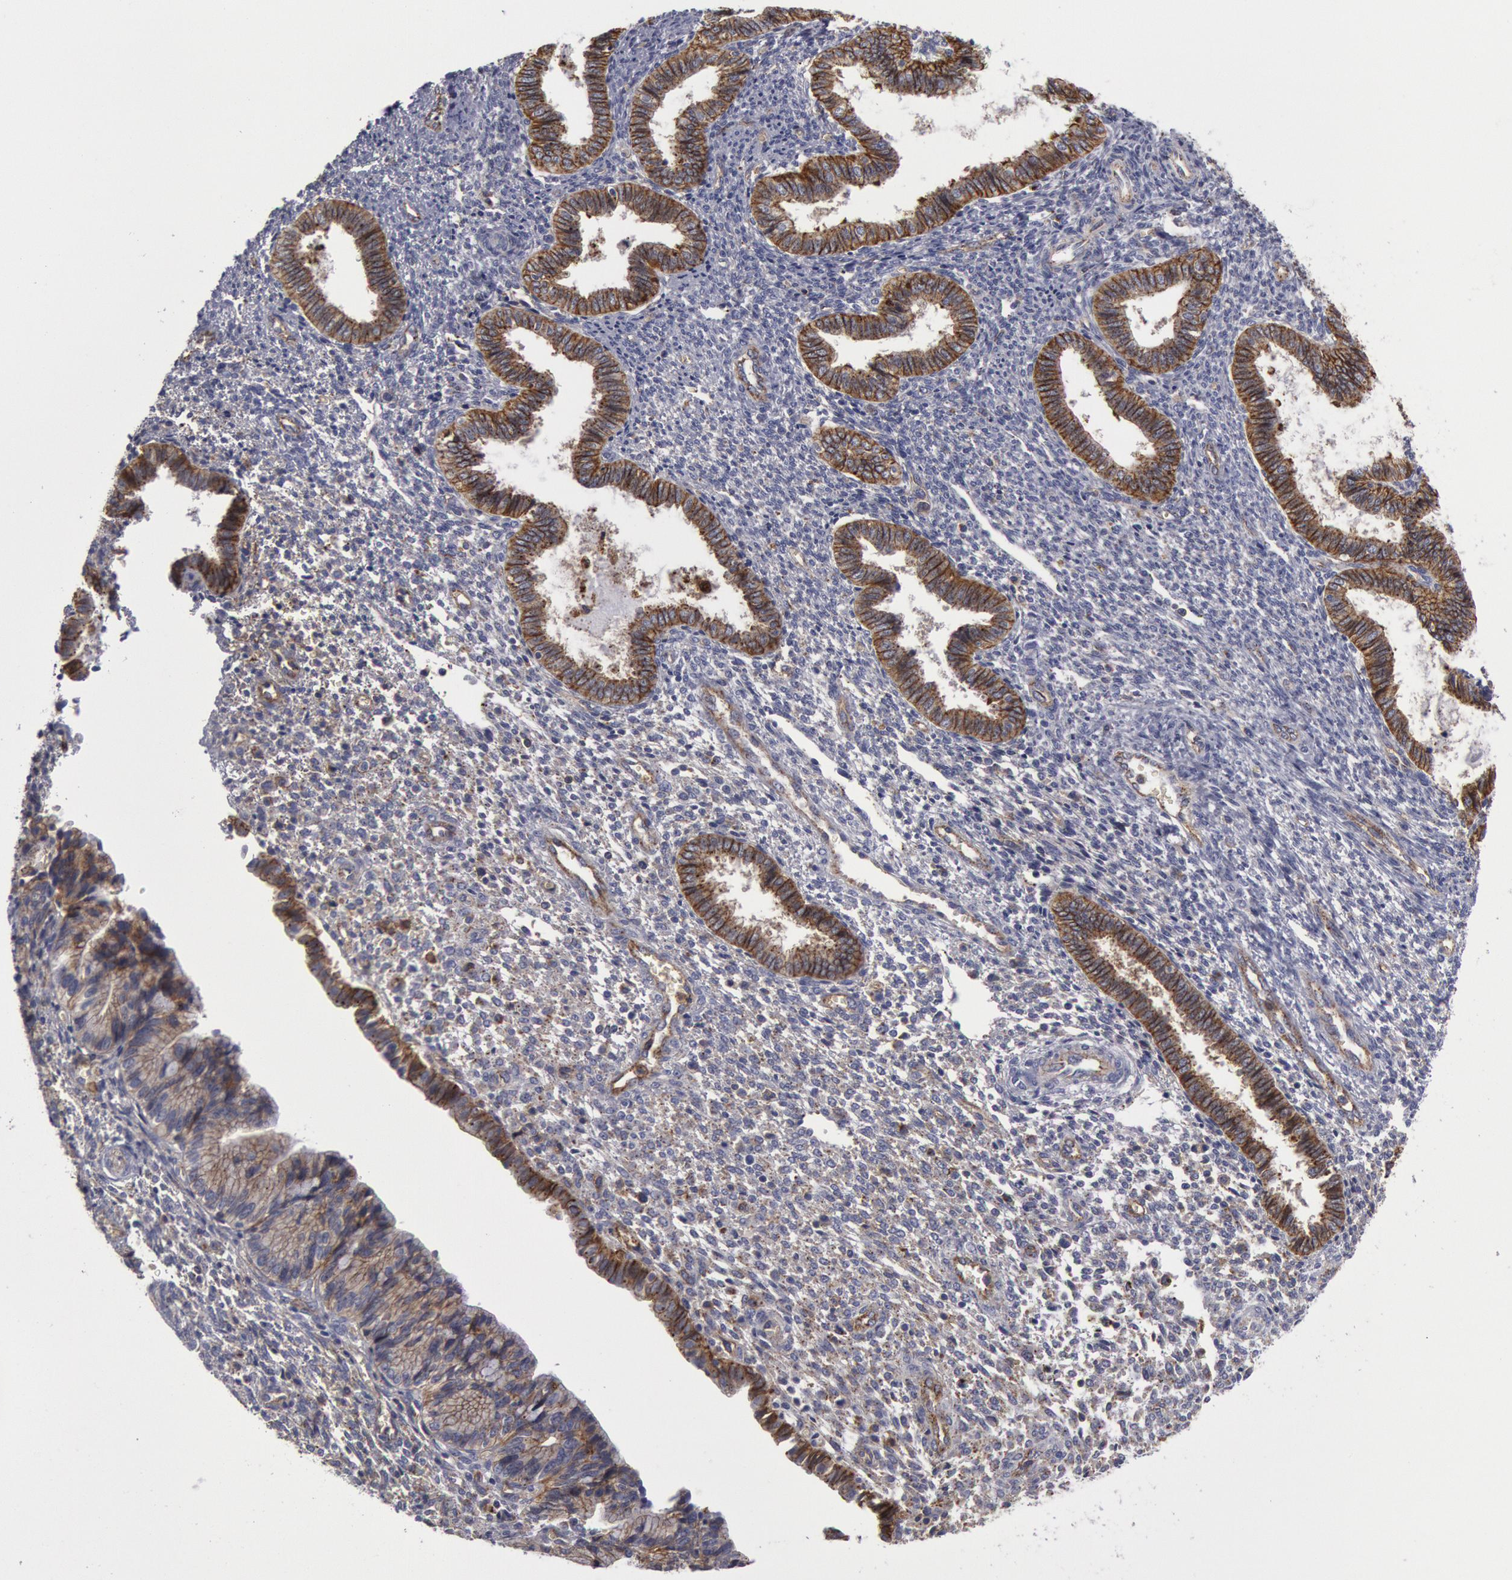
{"staining": {"intensity": "negative", "quantity": "none", "location": "none"}, "tissue": "endometrium", "cell_type": "Cells in endometrial stroma", "image_type": "normal", "snomed": [{"axis": "morphology", "description": "Normal tissue, NOS"}, {"axis": "topography", "description": "Endometrium"}], "caption": "Immunohistochemistry photomicrograph of benign human endometrium stained for a protein (brown), which shows no positivity in cells in endometrial stroma.", "gene": "FLOT1", "patient": {"sex": "female", "age": 36}}